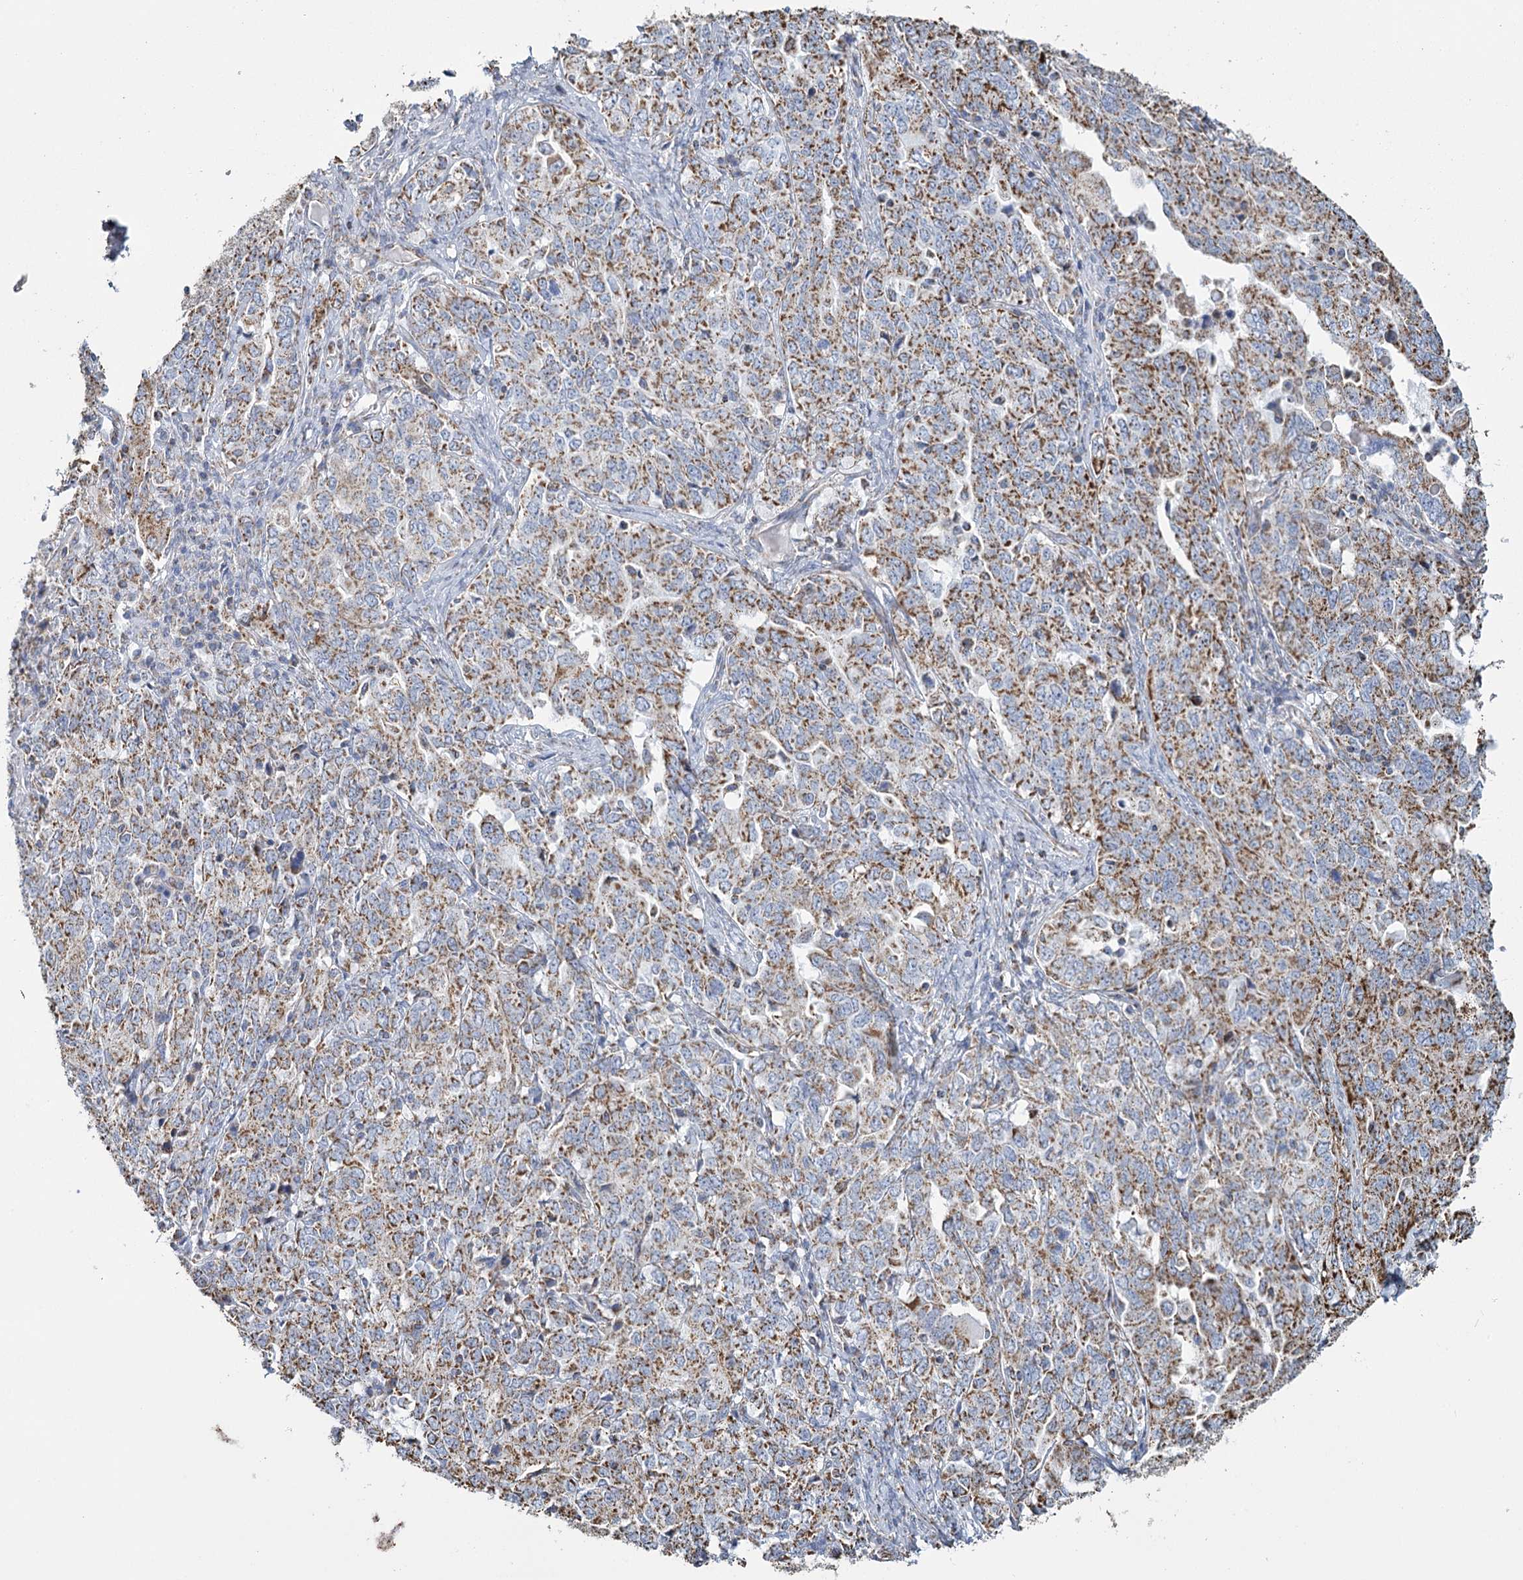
{"staining": {"intensity": "moderate", "quantity": ">75%", "location": "cytoplasmic/membranous"}, "tissue": "ovarian cancer", "cell_type": "Tumor cells", "image_type": "cancer", "snomed": [{"axis": "morphology", "description": "Carcinoma, endometroid"}, {"axis": "topography", "description": "Ovary"}], "caption": "This is an image of immunohistochemistry (IHC) staining of ovarian endometroid carcinoma, which shows moderate staining in the cytoplasmic/membranous of tumor cells.", "gene": "MRPL44", "patient": {"sex": "female", "age": 62}}